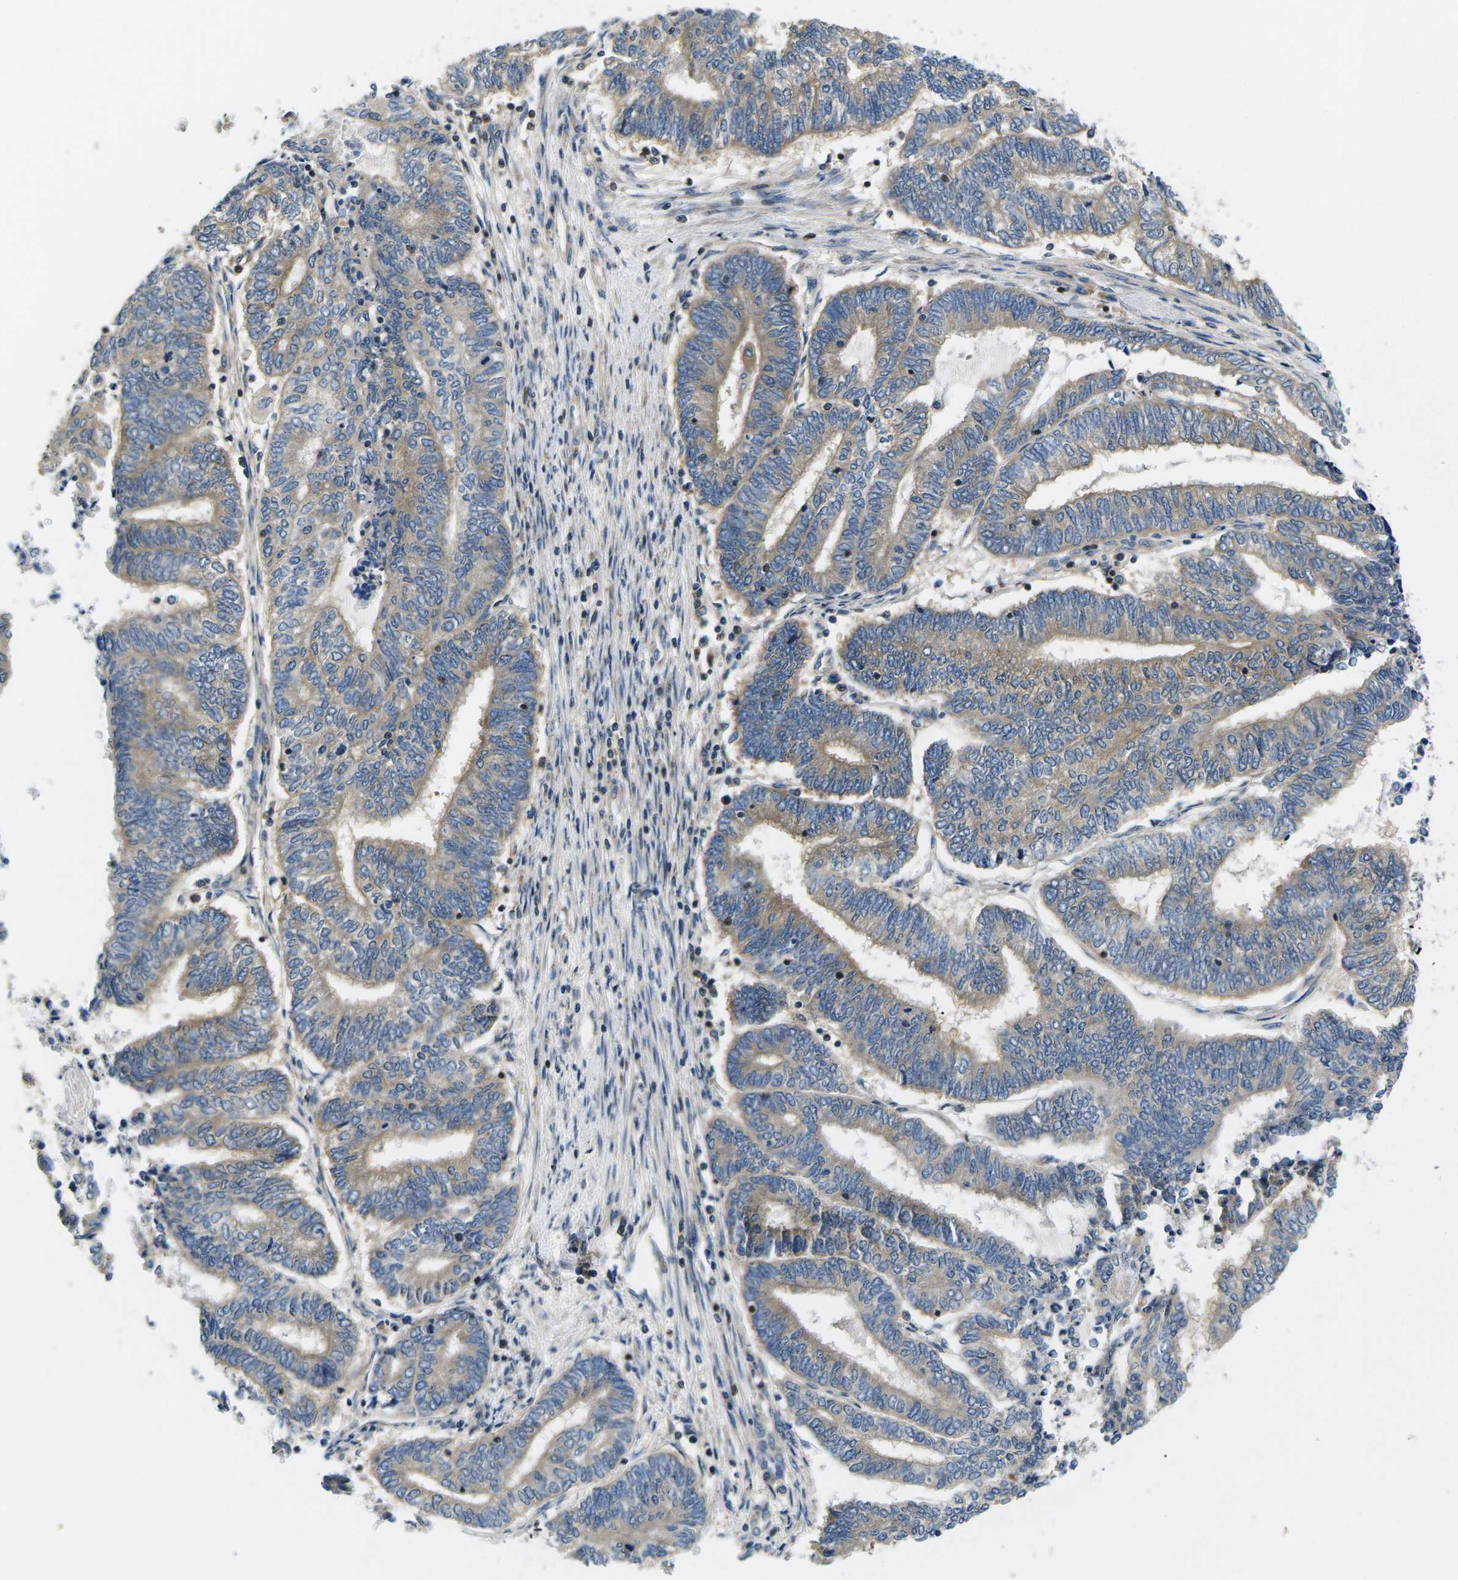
{"staining": {"intensity": "weak", "quantity": ">75%", "location": "cytoplasmic/membranous"}, "tissue": "endometrial cancer", "cell_type": "Tumor cells", "image_type": "cancer", "snomed": [{"axis": "morphology", "description": "Adenocarcinoma, NOS"}, {"axis": "topography", "description": "Uterus"}, {"axis": "topography", "description": "Endometrium"}], "caption": "Protein staining by immunohistochemistry shows weak cytoplasmic/membranous staining in about >75% of tumor cells in adenocarcinoma (endometrial).", "gene": "PLCE1", "patient": {"sex": "female", "age": 70}}